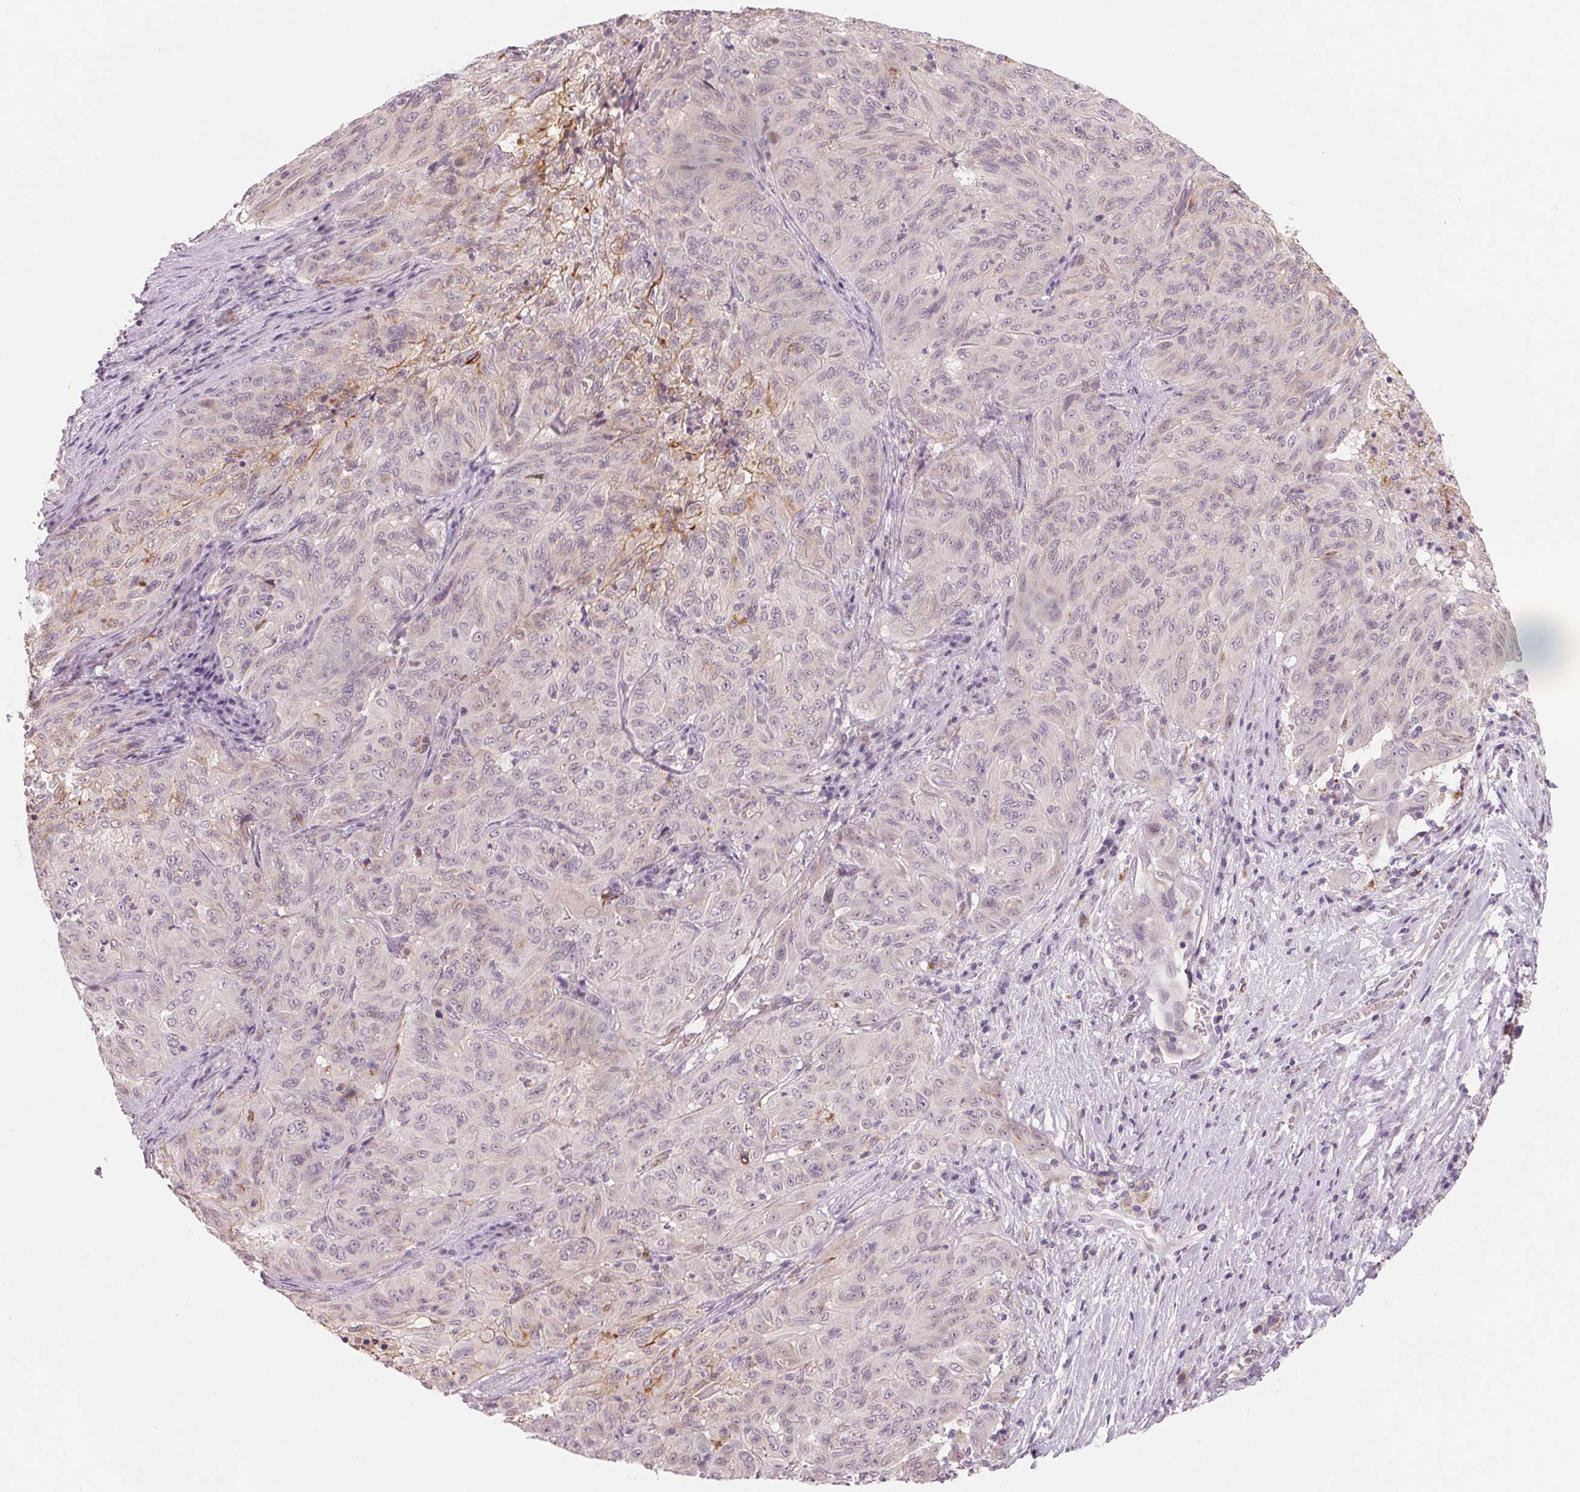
{"staining": {"intensity": "moderate", "quantity": "<25%", "location": "cytoplasmic/membranous"}, "tissue": "pancreatic cancer", "cell_type": "Tumor cells", "image_type": "cancer", "snomed": [{"axis": "morphology", "description": "Adenocarcinoma, NOS"}, {"axis": "topography", "description": "Pancreas"}], "caption": "An immunohistochemistry histopathology image of neoplastic tissue is shown. Protein staining in brown highlights moderate cytoplasmic/membranous positivity in pancreatic cancer within tumor cells.", "gene": "CFC1", "patient": {"sex": "male", "age": 63}}